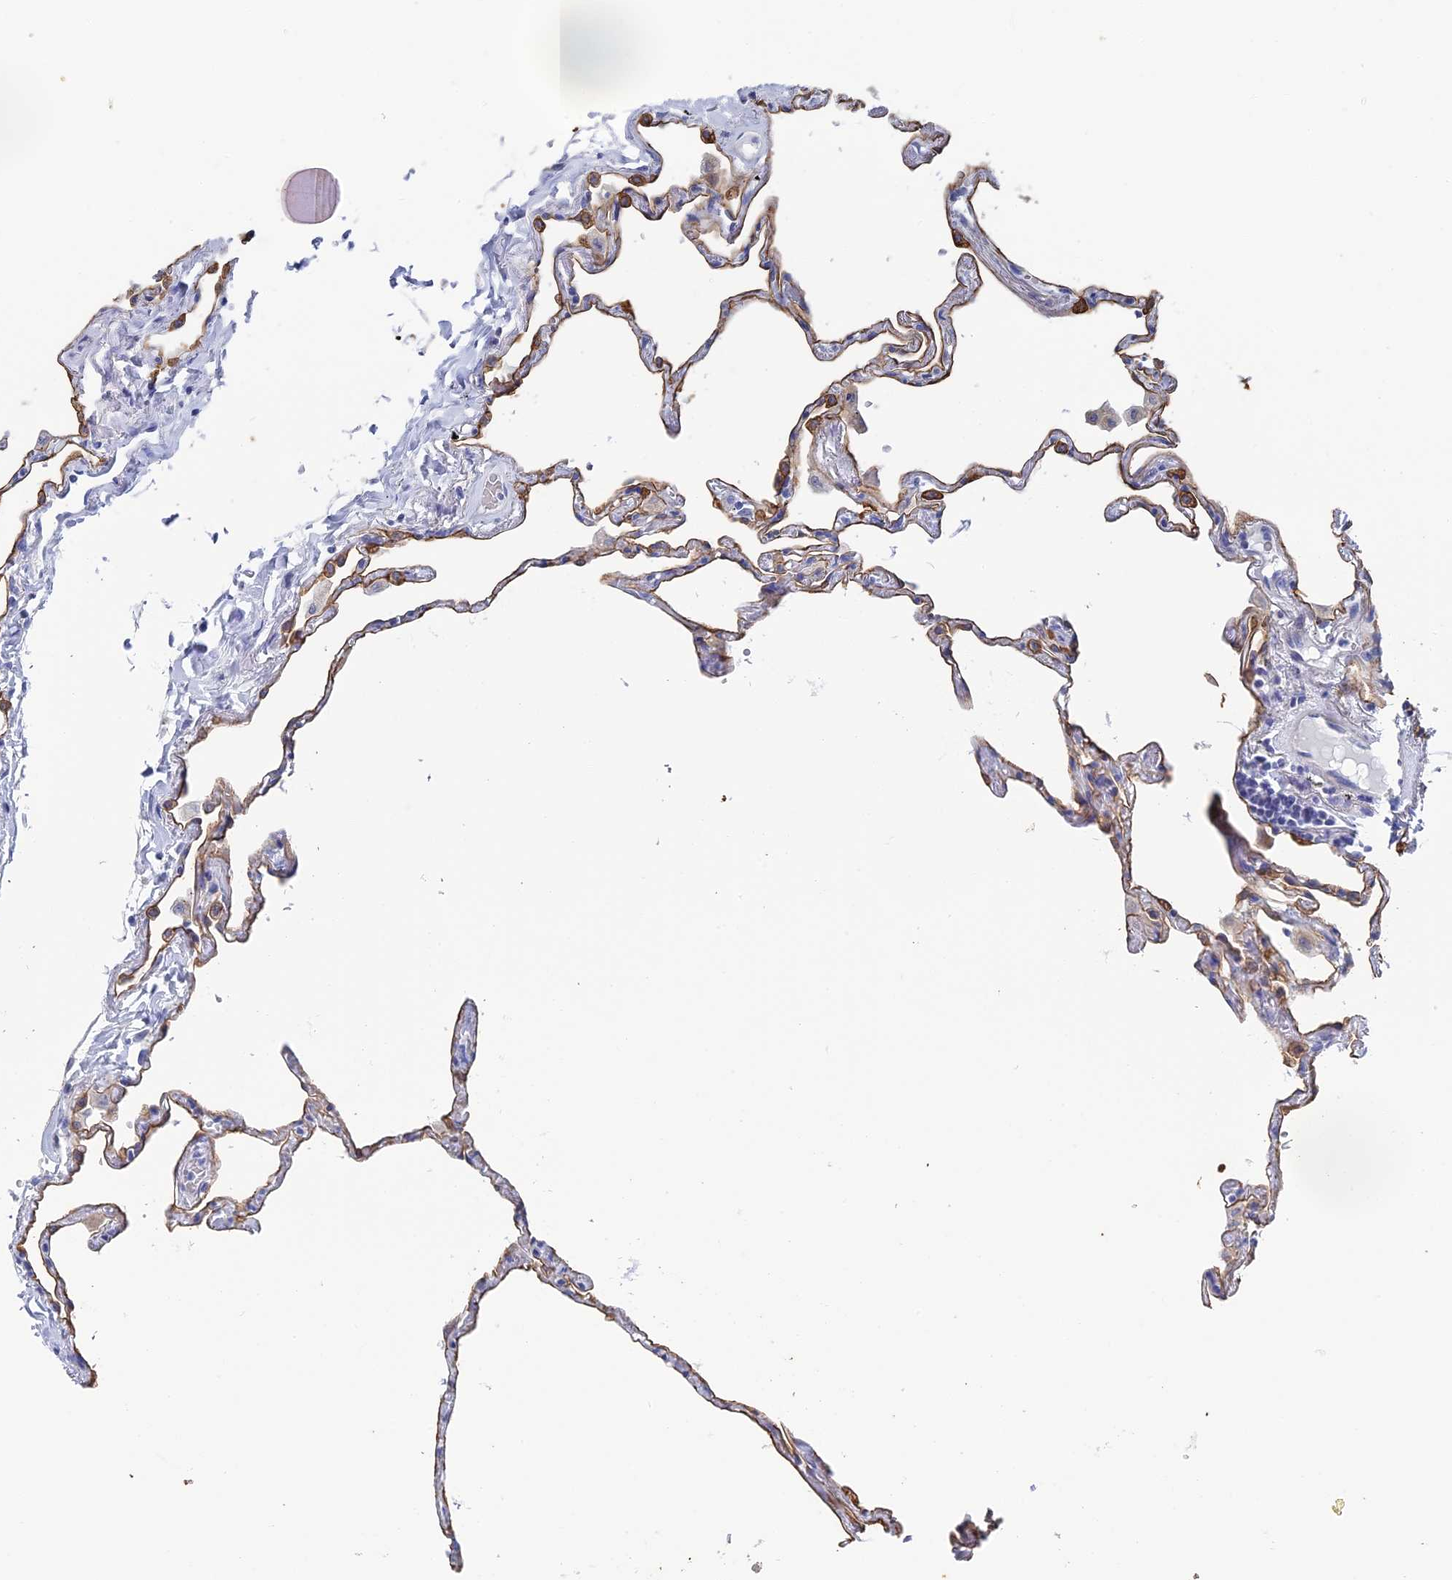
{"staining": {"intensity": "moderate", "quantity": "<25%", "location": "cytoplasmic/membranous"}, "tissue": "lung", "cell_type": "Alveolar cells", "image_type": "normal", "snomed": [{"axis": "morphology", "description": "Normal tissue, NOS"}, {"axis": "topography", "description": "Lung"}], "caption": "A micrograph of human lung stained for a protein displays moderate cytoplasmic/membranous brown staining in alveolar cells.", "gene": "SRFBP1", "patient": {"sex": "female", "age": 67}}